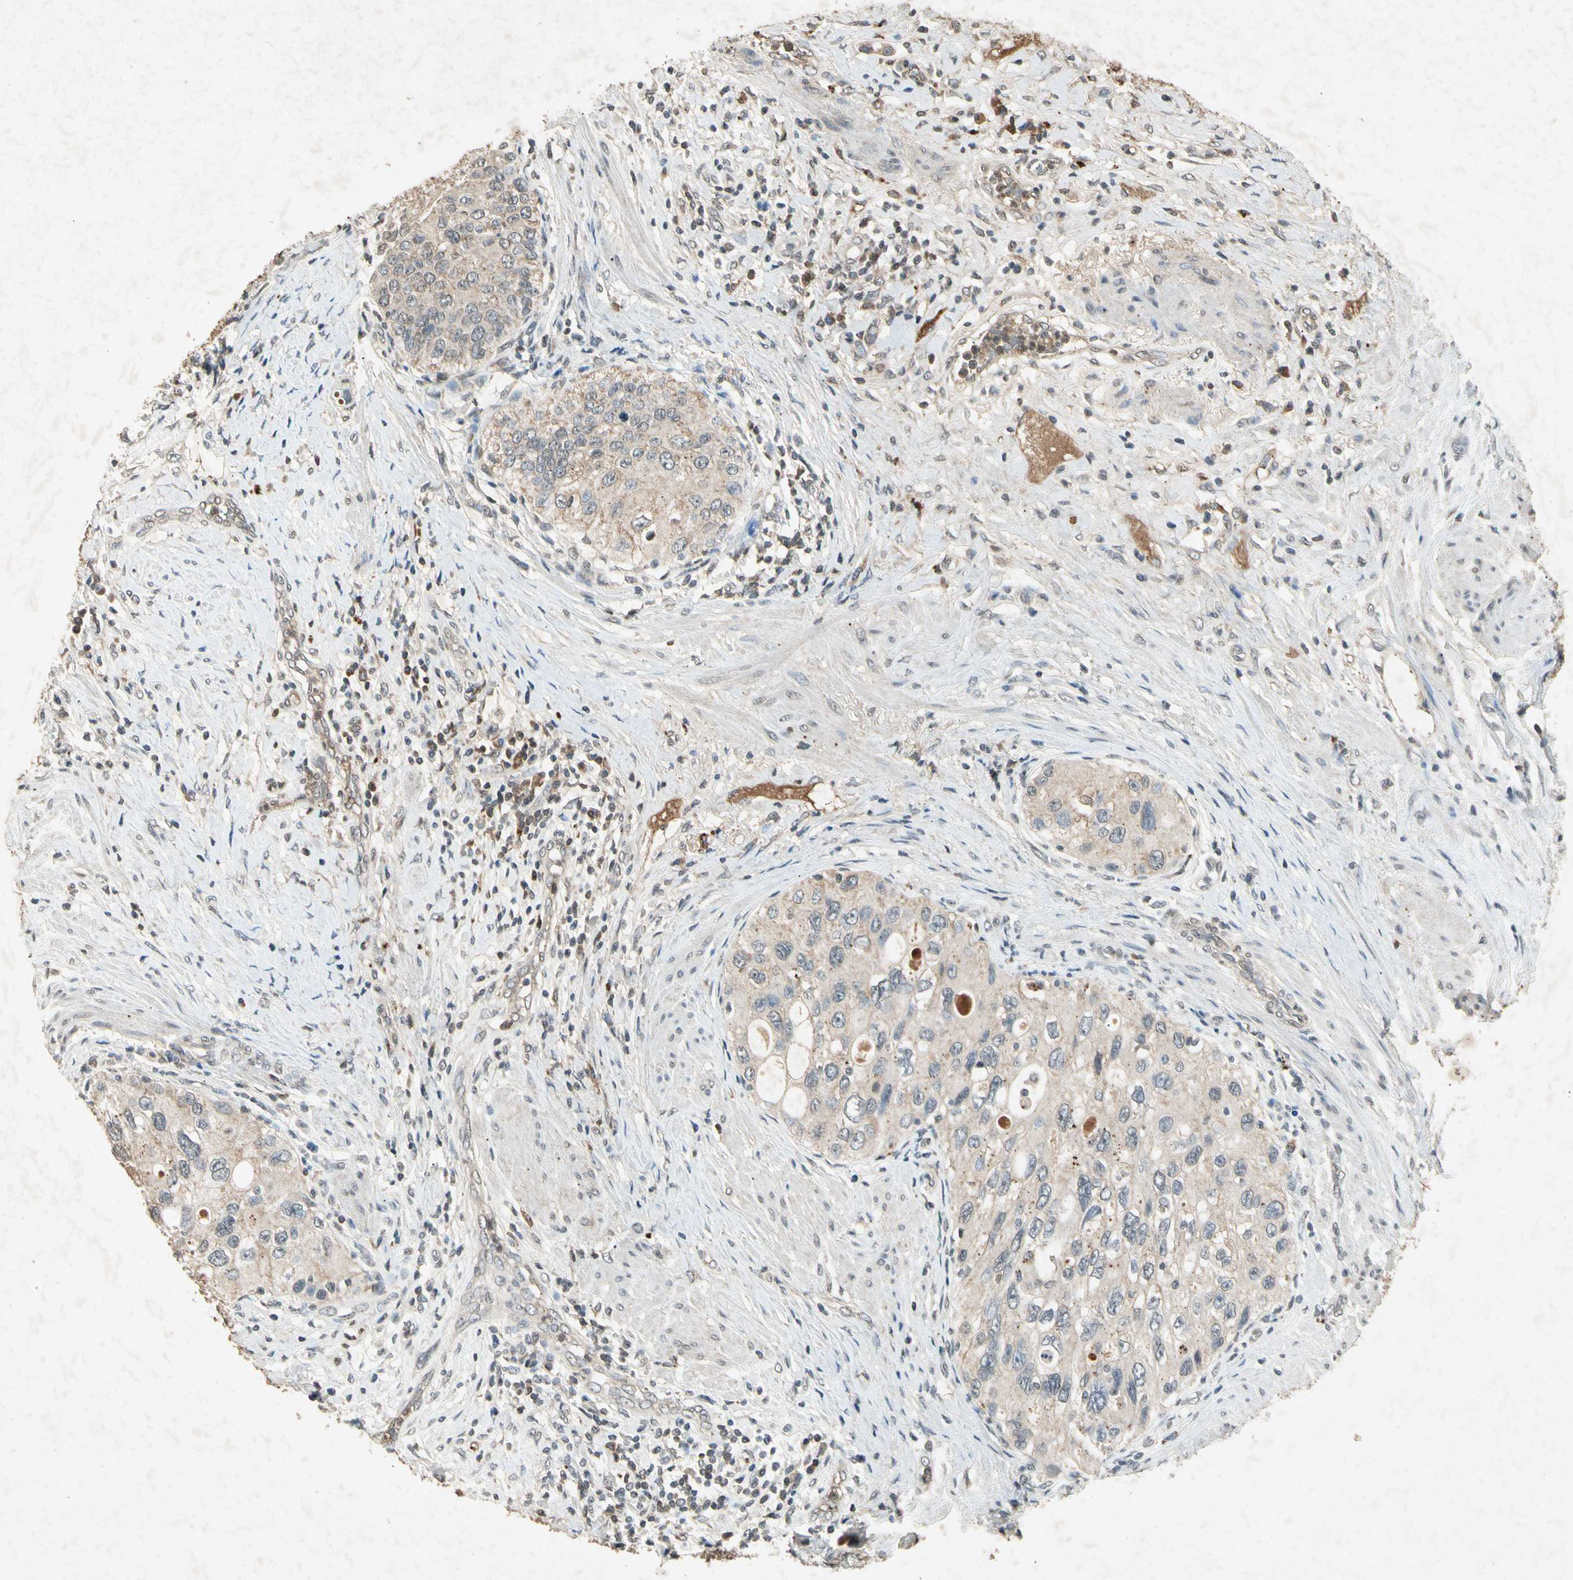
{"staining": {"intensity": "weak", "quantity": ">75%", "location": "cytoplasmic/membranous"}, "tissue": "urothelial cancer", "cell_type": "Tumor cells", "image_type": "cancer", "snomed": [{"axis": "morphology", "description": "Urothelial carcinoma, High grade"}, {"axis": "topography", "description": "Urinary bladder"}], "caption": "Tumor cells display low levels of weak cytoplasmic/membranous positivity in approximately >75% of cells in urothelial cancer.", "gene": "CP", "patient": {"sex": "female", "age": 56}}